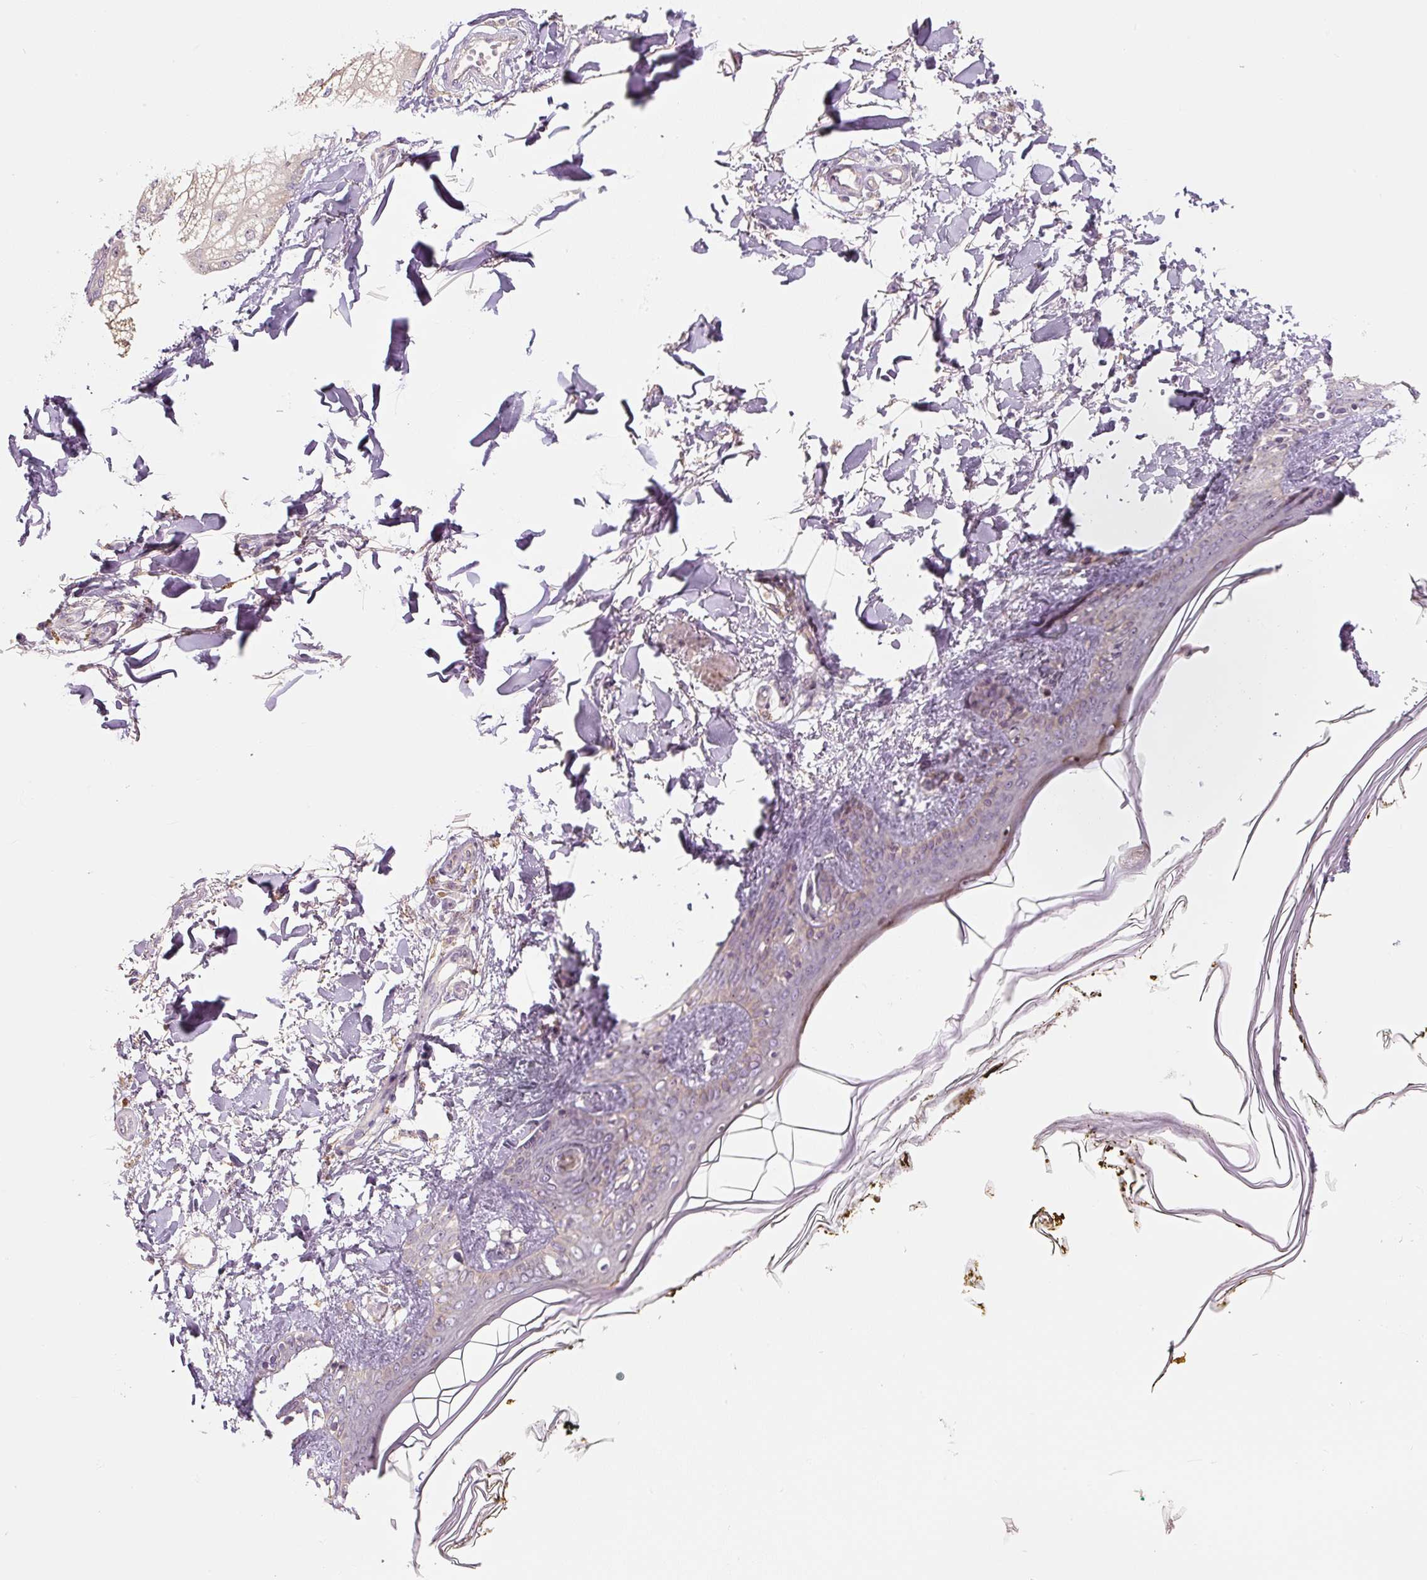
{"staining": {"intensity": "weak", "quantity": "25%-75%", "location": "cytoplasmic/membranous"}, "tissue": "skin", "cell_type": "Fibroblasts", "image_type": "normal", "snomed": [{"axis": "morphology", "description": "Normal tissue, NOS"}, {"axis": "topography", "description": "Skin"}], "caption": "Immunohistochemical staining of unremarkable skin demonstrates weak cytoplasmic/membranous protein expression in approximately 25%-75% of fibroblasts. (IHC, brightfield microscopy, high magnification).", "gene": "PWWP3B", "patient": {"sex": "female", "age": 34}}